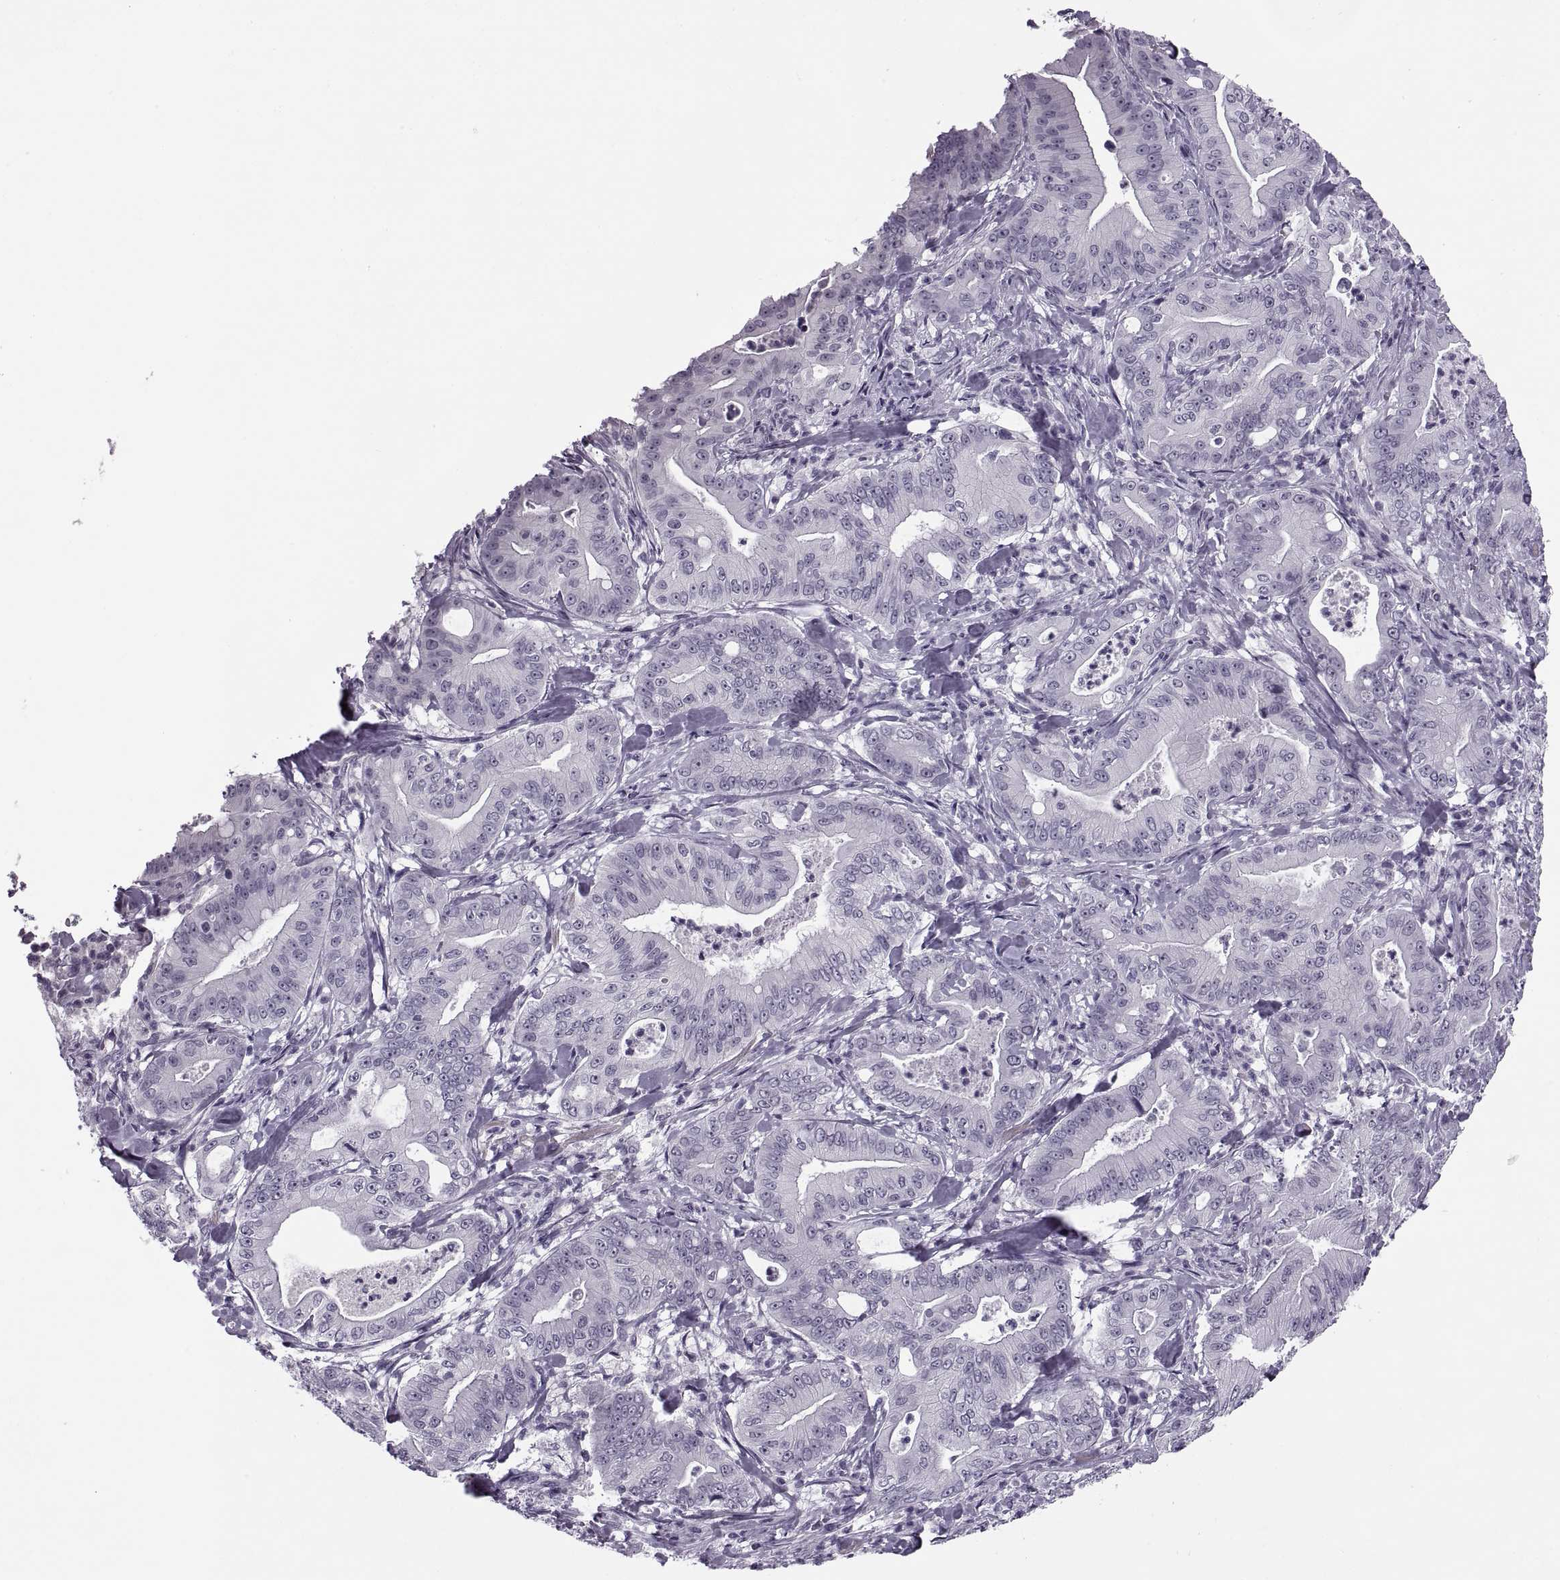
{"staining": {"intensity": "negative", "quantity": "none", "location": "none"}, "tissue": "pancreatic cancer", "cell_type": "Tumor cells", "image_type": "cancer", "snomed": [{"axis": "morphology", "description": "Adenocarcinoma, NOS"}, {"axis": "topography", "description": "Pancreas"}], "caption": "This is an immunohistochemistry image of pancreatic cancer (adenocarcinoma). There is no positivity in tumor cells.", "gene": "TBC1D3G", "patient": {"sex": "male", "age": 71}}